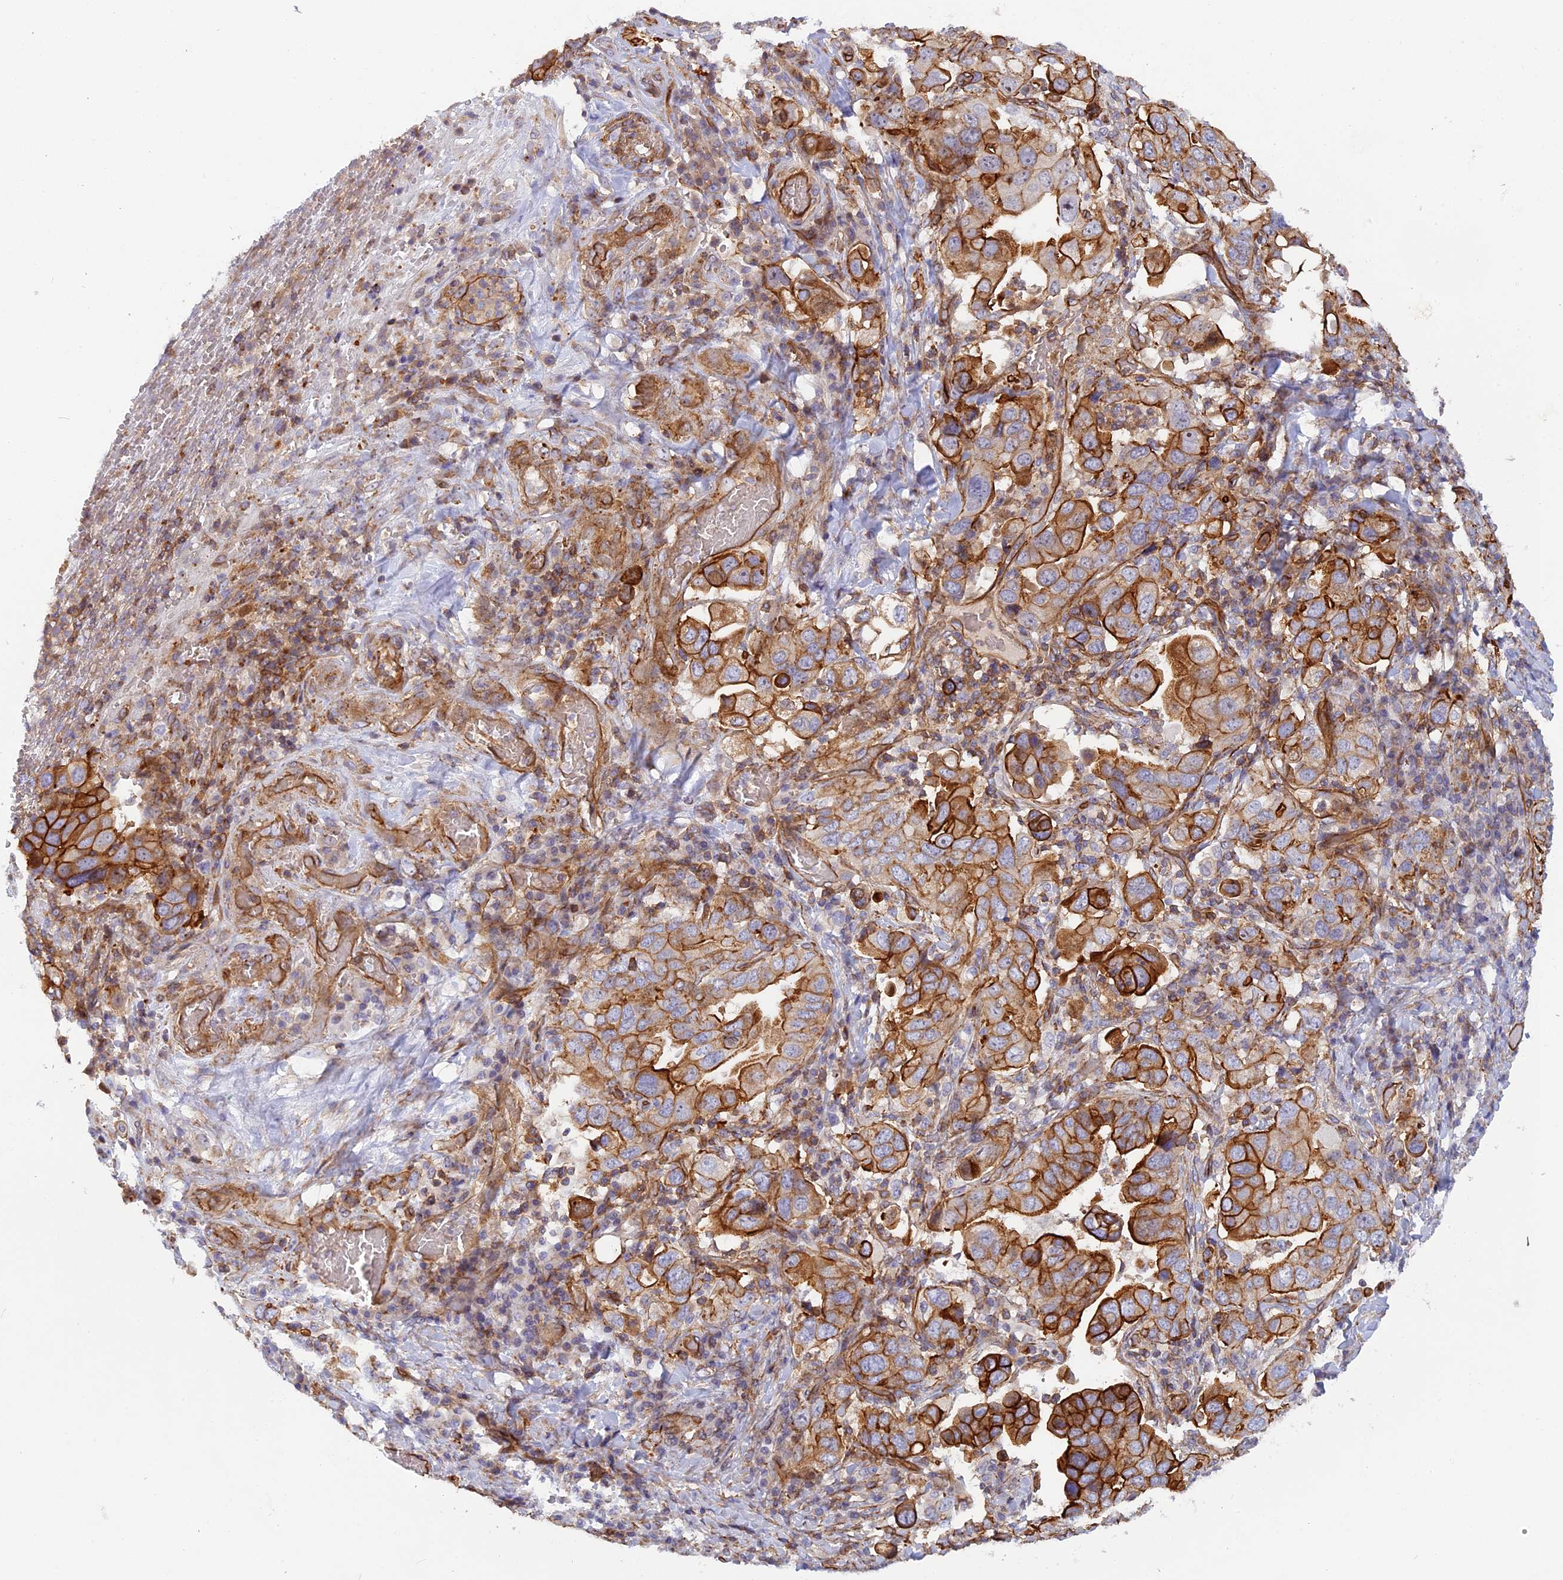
{"staining": {"intensity": "strong", "quantity": ">75%", "location": "cytoplasmic/membranous"}, "tissue": "stomach cancer", "cell_type": "Tumor cells", "image_type": "cancer", "snomed": [{"axis": "morphology", "description": "Adenocarcinoma, NOS"}, {"axis": "topography", "description": "Stomach, upper"}], "caption": "Strong cytoplasmic/membranous staining for a protein is appreciated in about >75% of tumor cells of adenocarcinoma (stomach) using immunohistochemistry.", "gene": "CNBD2", "patient": {"sex": "male", "age": 62}}